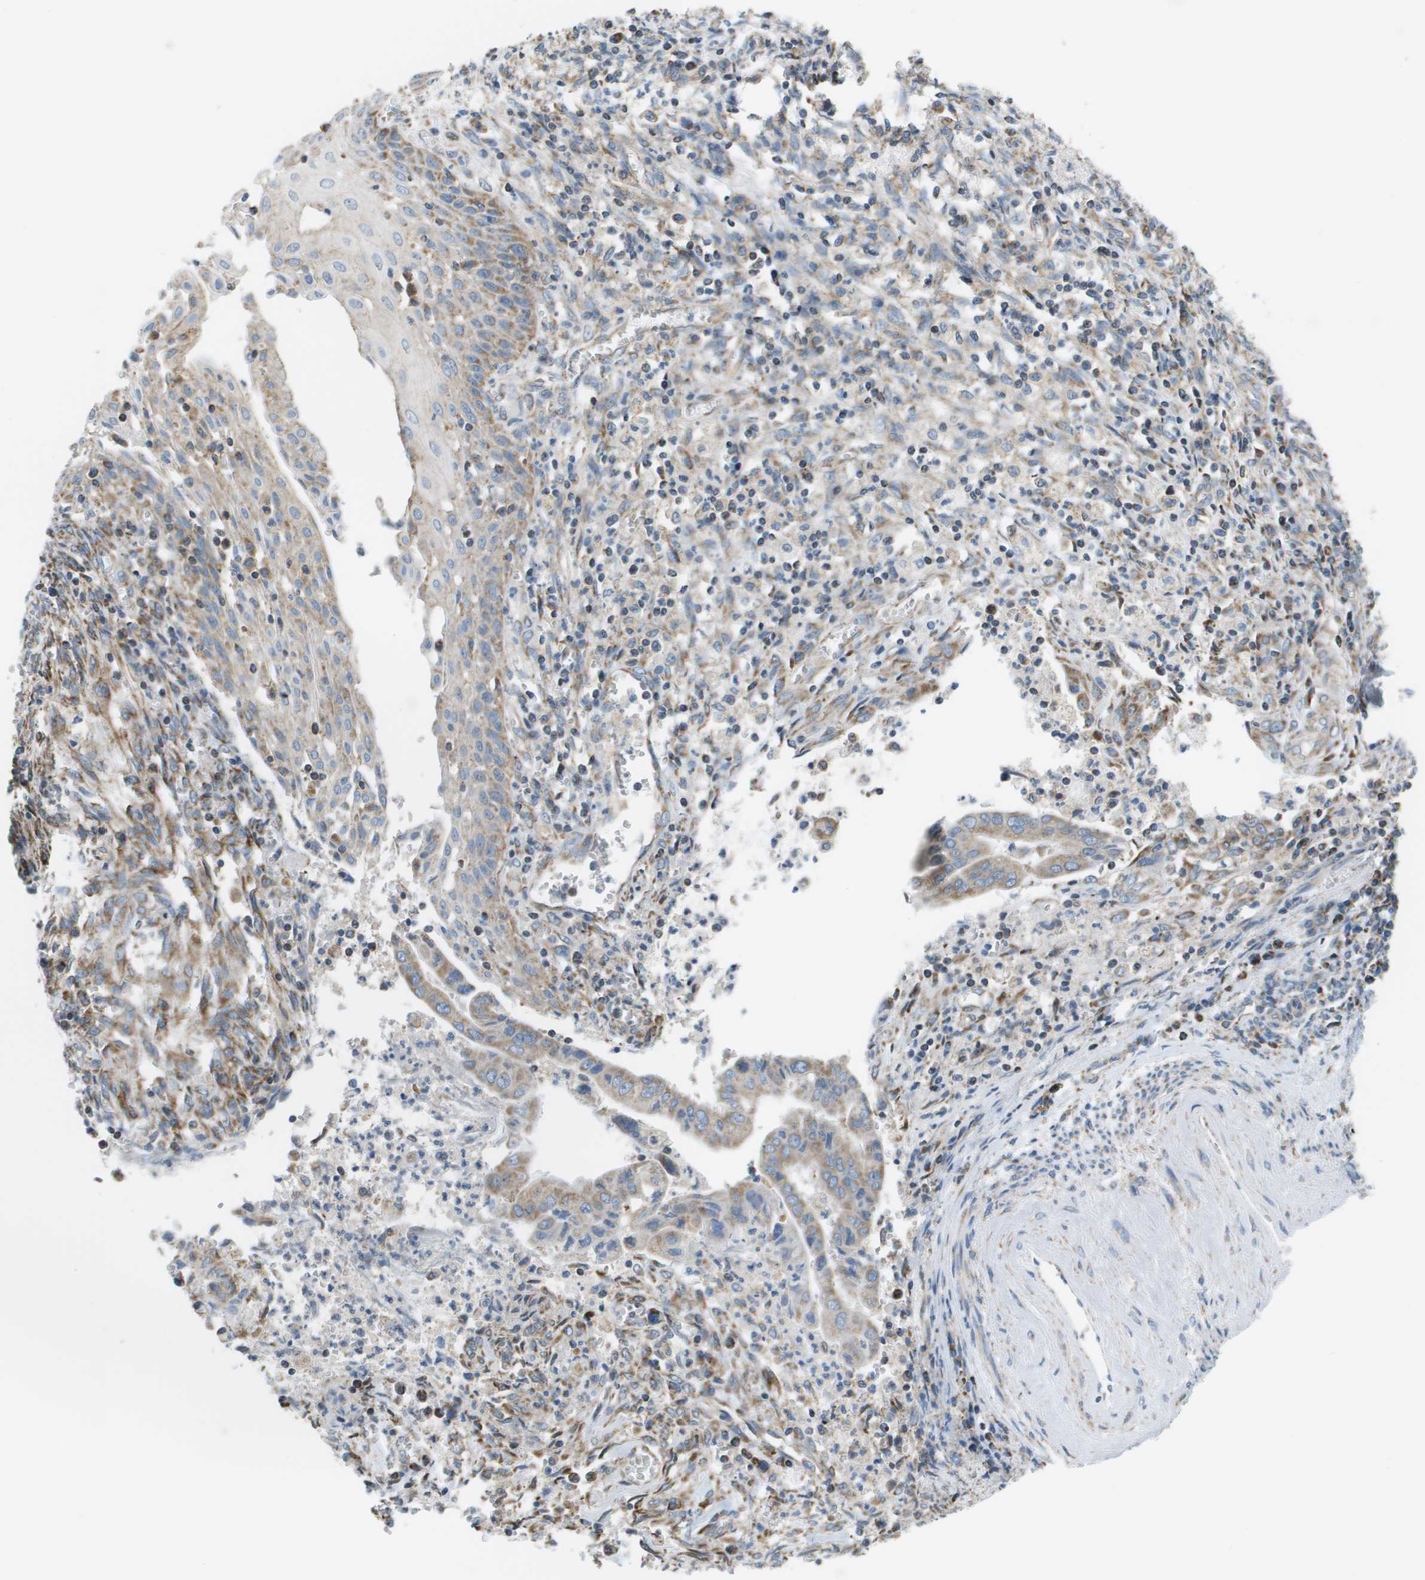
{"staining": {"intensity": "moderate", "quantity": ">75%", "location": "cytoplasmic/membranous"}, "tissue": "cervical cancer", "cell_type": "Tumor cells", "image_type": "cancer", "snomed": [{"axis": "morphology", "description": "Adenocarcinoma, NOS"}, {"axis": "topography", "description": "Cervix"}], "caption": "Immunohistochemical staining of cervical cancer (adenocarcinoma) demonstrates medium levels of moderate cytoplasmic/membranous protein positivity in about >75% of tumor cells. The protein of interest is shown in brown color, while the nuclei are stained blue.", "gene": "TAOK3", "patient": {"sex": "female", "age": 44}}